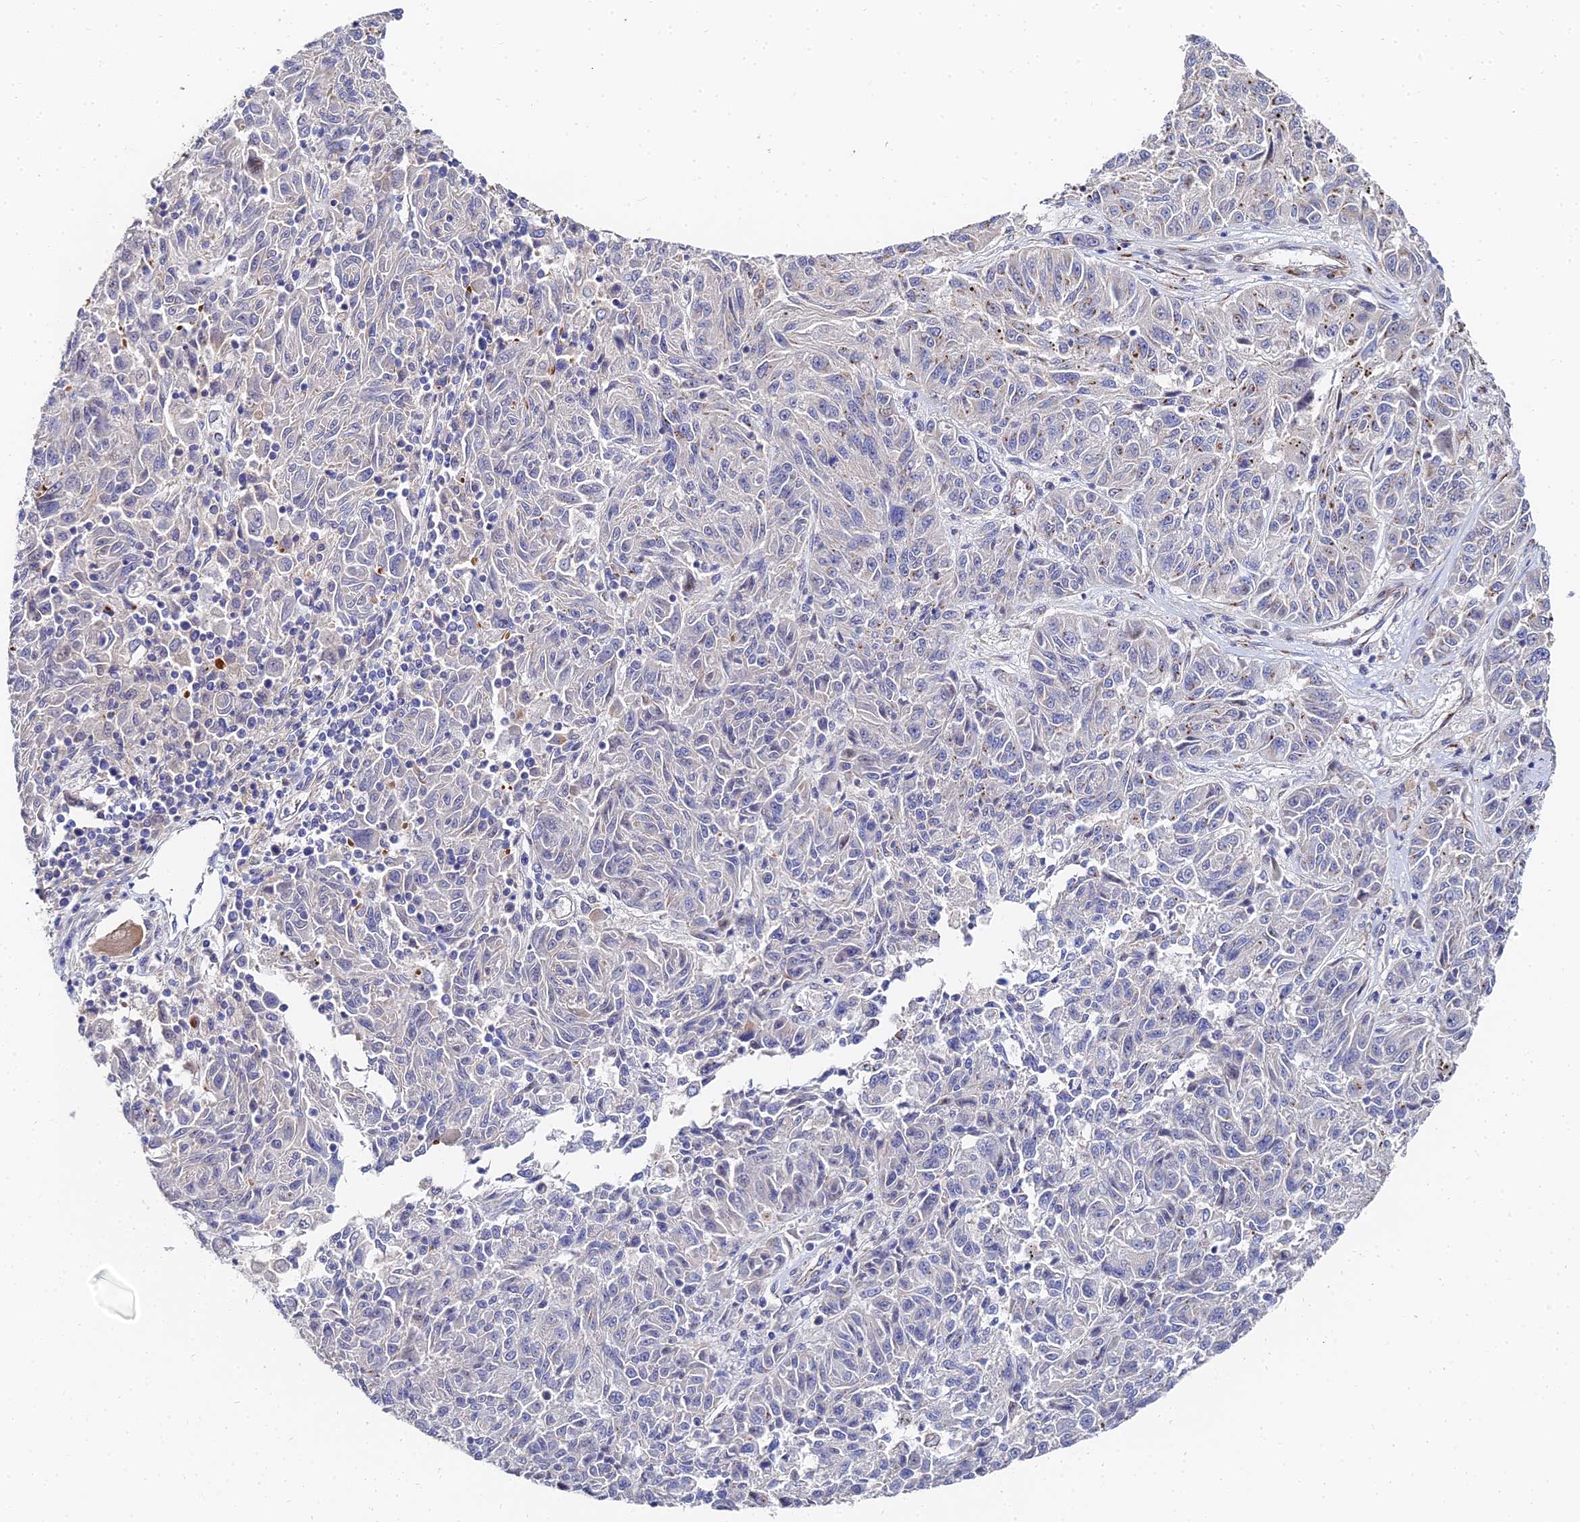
{"staining": {"intensity": "weak", "quantity": "<25%", "location": "cytoplasmic/membranous"}, "tissue": "melanoma", "cell_type": "Tumor cells", "image_type": "cancer", "snomed": [{"axis": "morphology", "description": "Malignant melanoma, NOS"}, {"axis": "topography", "description": "Skin"}], "caption": "An image of human melanoma is negative for staining in tumor cells. Brightfield microscopy of IHC stained with DAB (3,3'-diaminobenzidine) (brown) and hematoxylin (blue), captured at high magnification.", "gene": "BORCS8", "patient": {"sex": "male", "age": 53}}